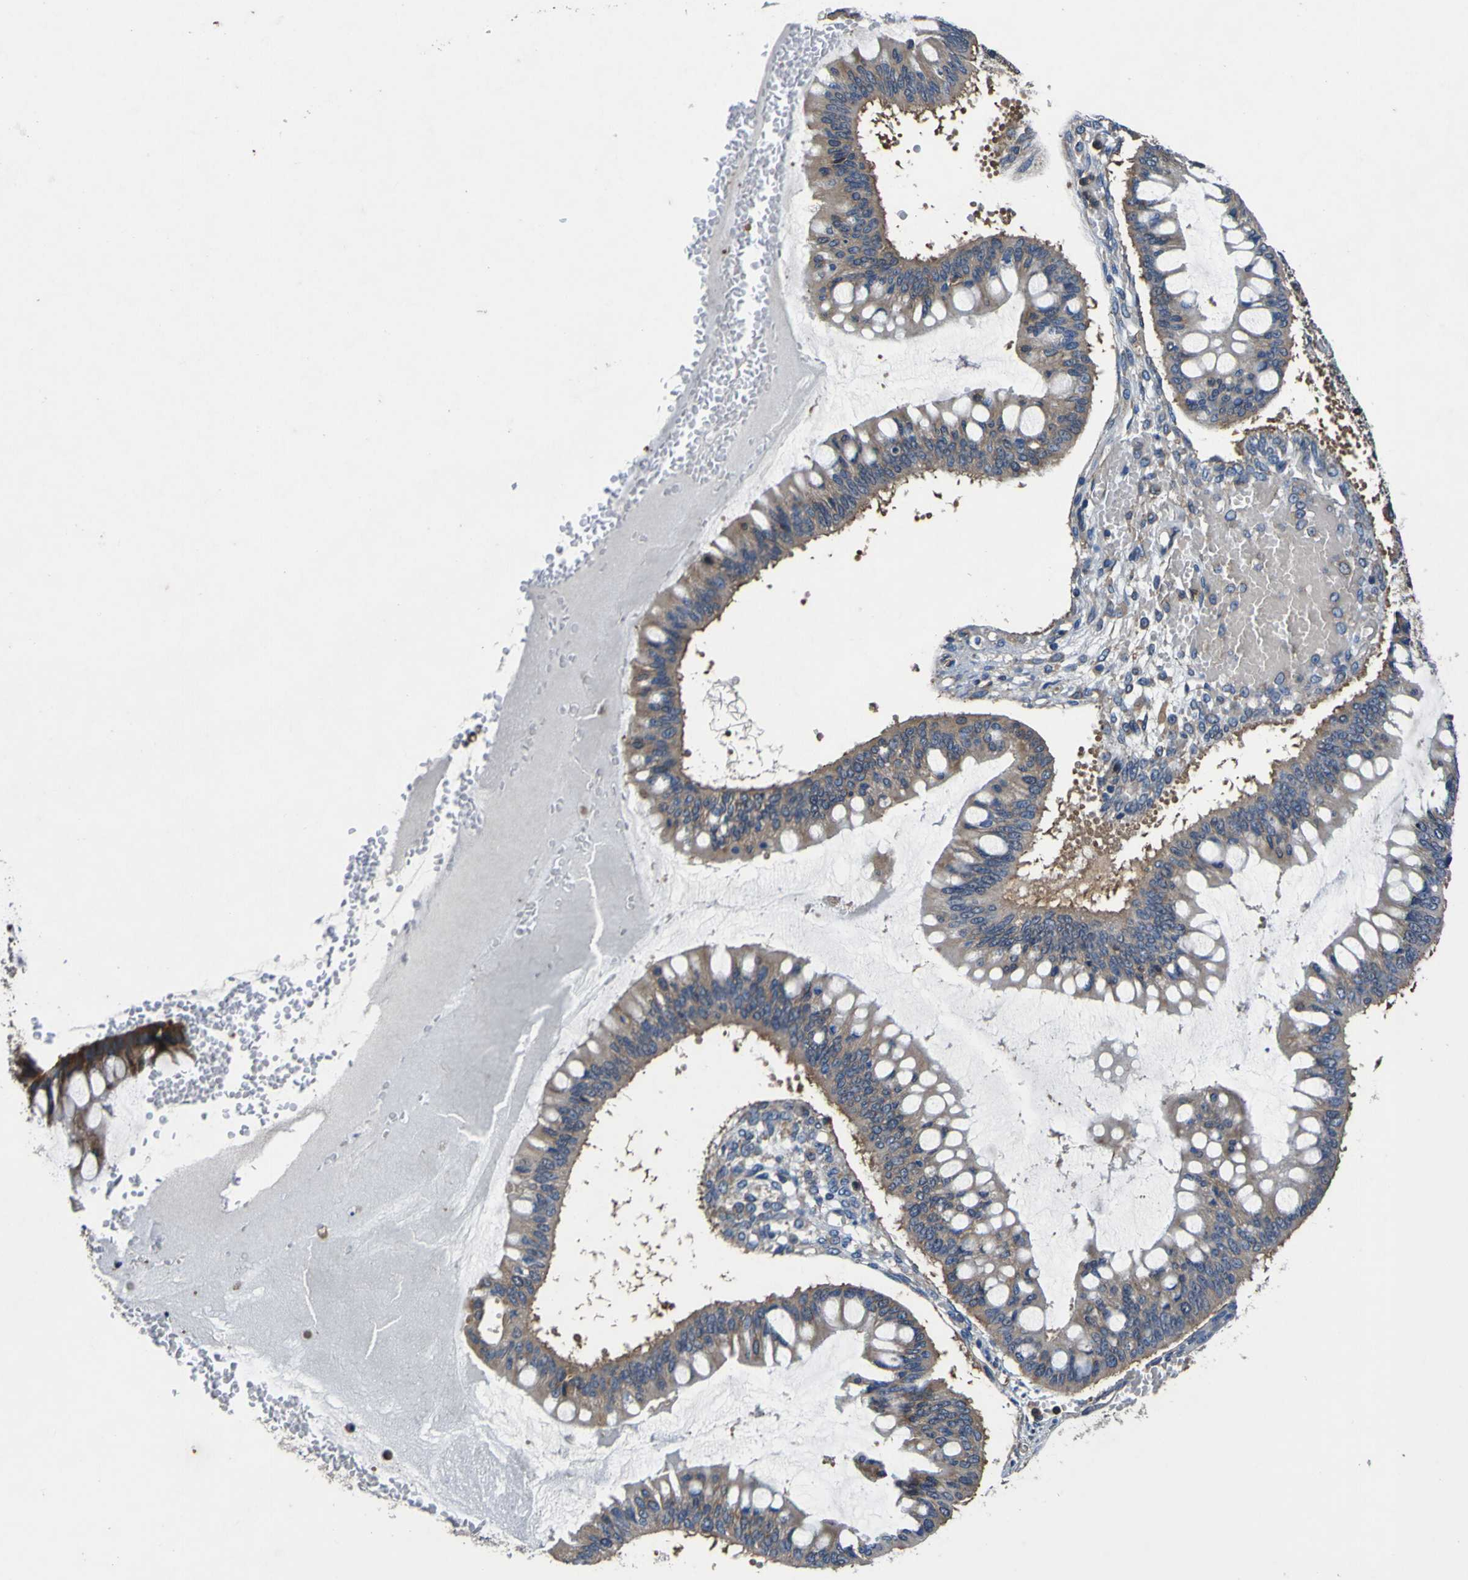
{"staining": {"intensity": "weak", "quantity": ">75%", "location": "cytoplasmic/membranous"}, "tissue": "ovarian cancer", "cell_type": "Tumor cells", "image_type": "cancer", "snomed": [{"axis": "morphology", "description": "Cystadenocarcinoma, mucinous, NOS"}, {"axis": "topography", "description": "Ovary"}], "caption": "Protein expression analysis of ovarian cancer (mucinous cystadenocarcinoma) exhibits weak cytoplasmic/membranous expression in approximately >75% of tumor cells.", "gene": "CNR2", "patient": {"sex": "female", "age": 73}}